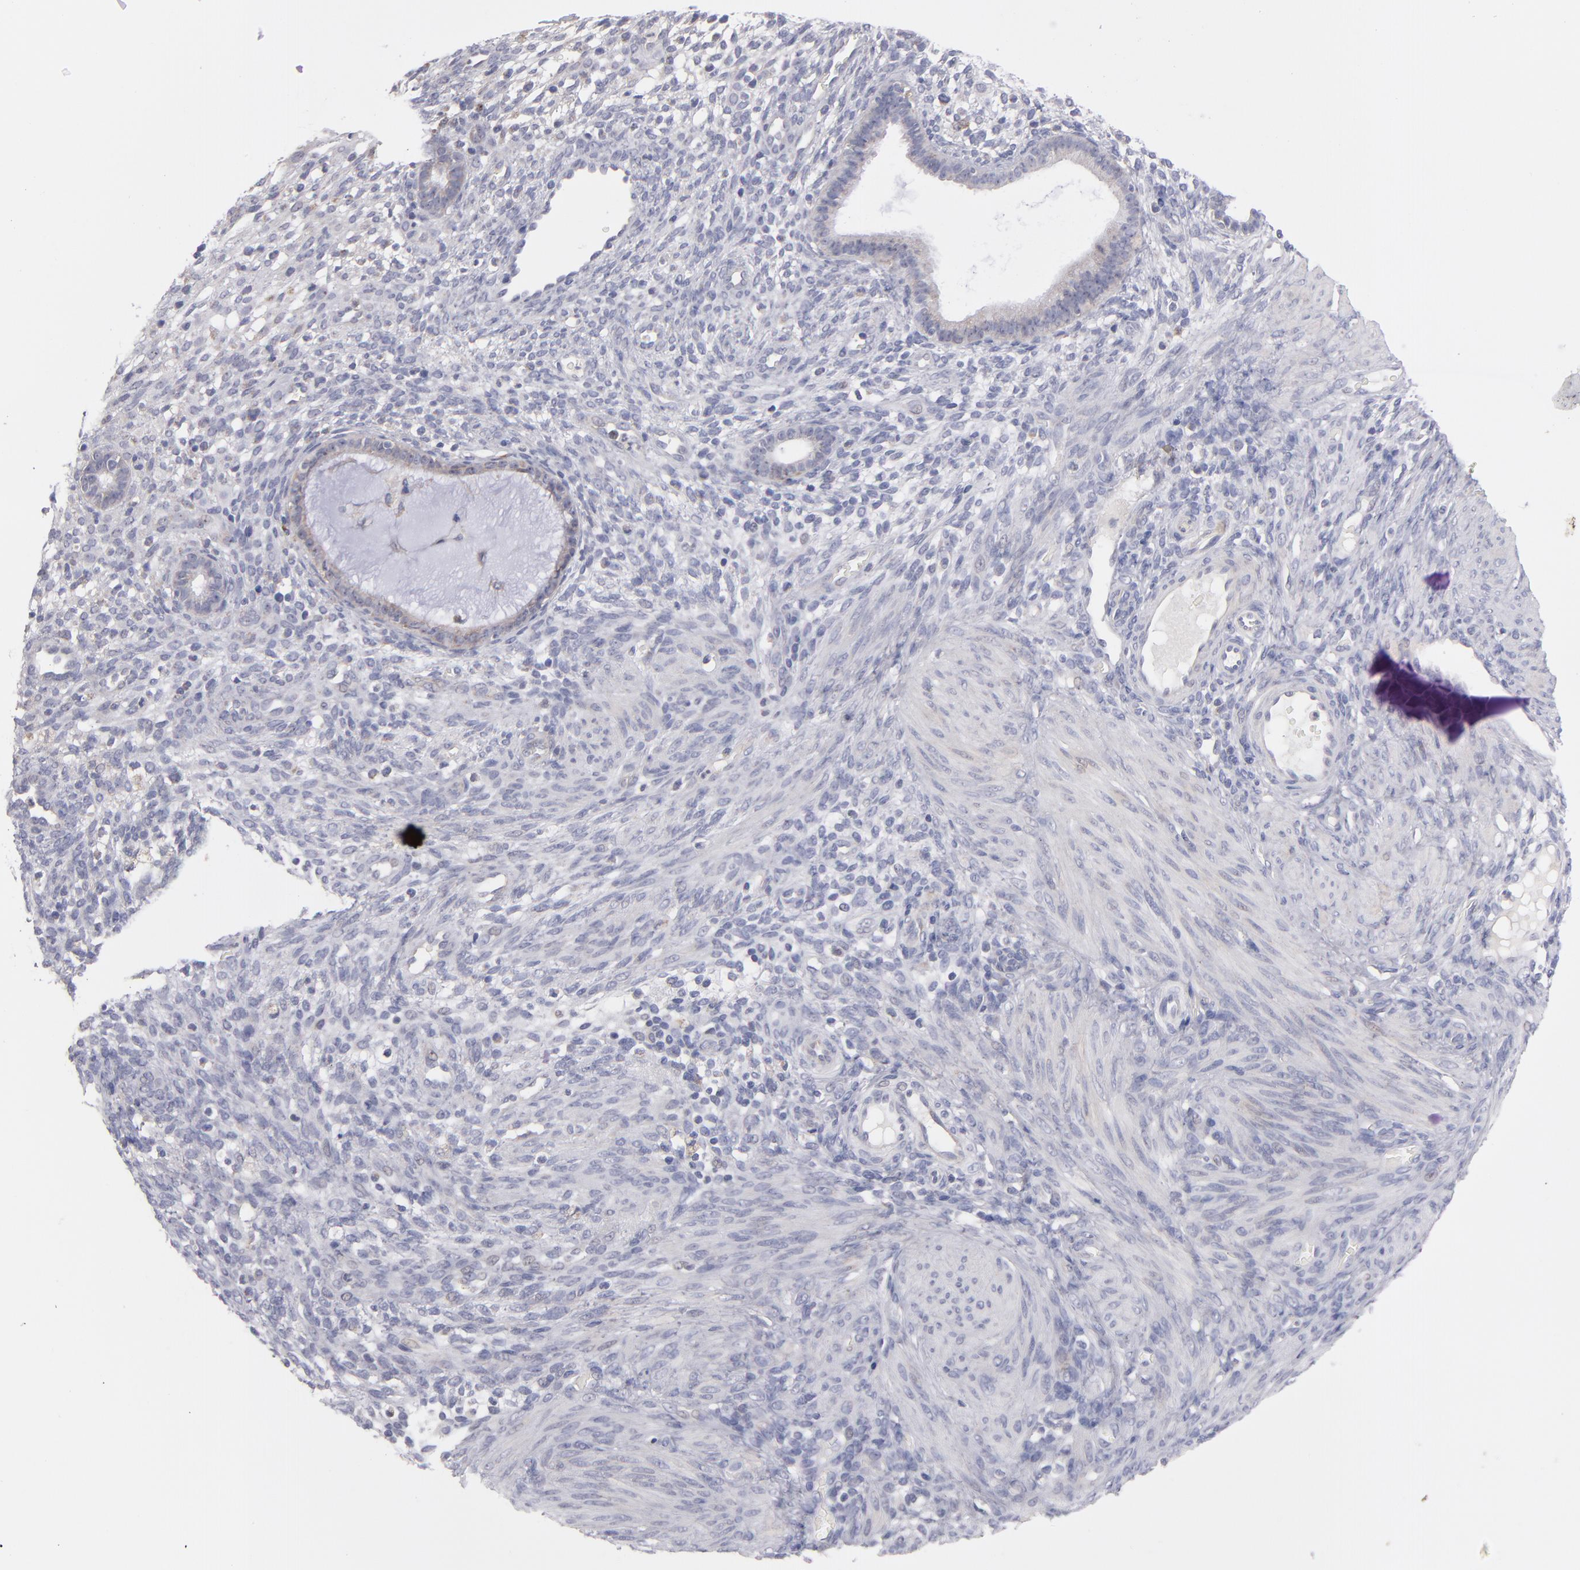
{"staining": {"intensity": "negative", "quantity": "none", "location": "none"}, "tissue": "endometrium", "cell_type": "Cells in endometrial stroma", "image_type": "normal", "snomed": [{"axis": "morphology", "description": "Normal tissue, NOS"}, {"axis": "topography", "description": "Endometrium"}], "caption": "Unremarkable endometrium was stained to show a protein in brown. There is no significant staining in cells in endometrial stroma. The staining is performed using DAB (3,3'-diaminobenzidine) brown chromogen with nuclei counter-stained in using hematoxylin.", "gene": "HCCS", "patient": {"sex": "female", "age": 72}}